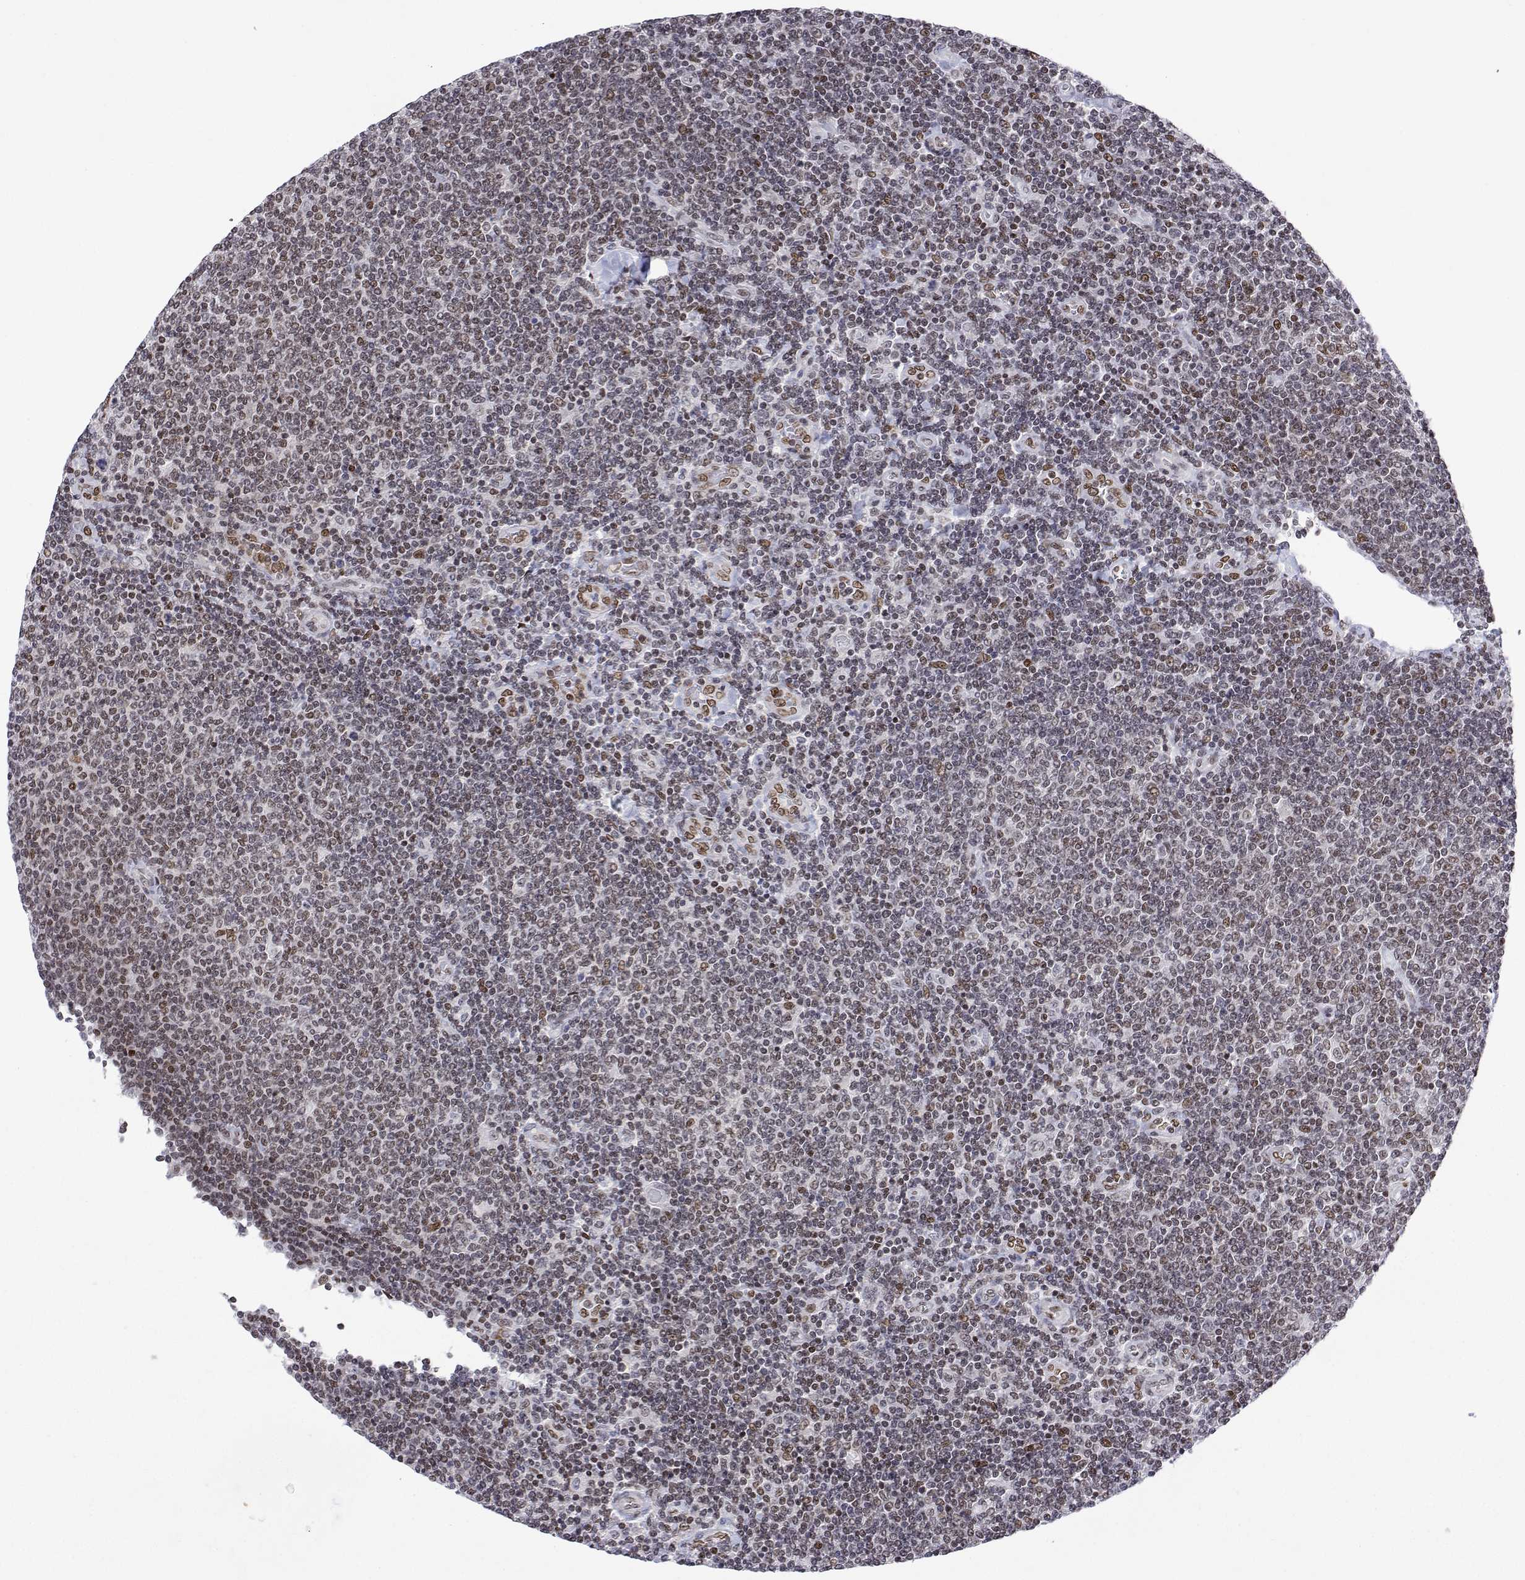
{"staining": {"intensity": "moderate", "quantity": "25%-75%", "location": "nuclear"}, "tissue": "lymphoma", "cell_type": "Tumor cells", "image_type": "cancer", "snomed": [{"axis": "morphology", "description": "Malignant lymphoma, non-Hodgkin's type, Low grade"}, {"axis": "topography", "description": "Lymph node"}], "caption": "Immunohistochemistry (IHC) histopathology image of neoplastic tissue: human lymphoma stained using immunohistochemistry shows medium levels of moderate protein expression localized specifically in the nuclear of tumor cells, appearing as a nuclear brown color.", "gene": "XPC", "patient": {"sex": "male", "age": 52}}